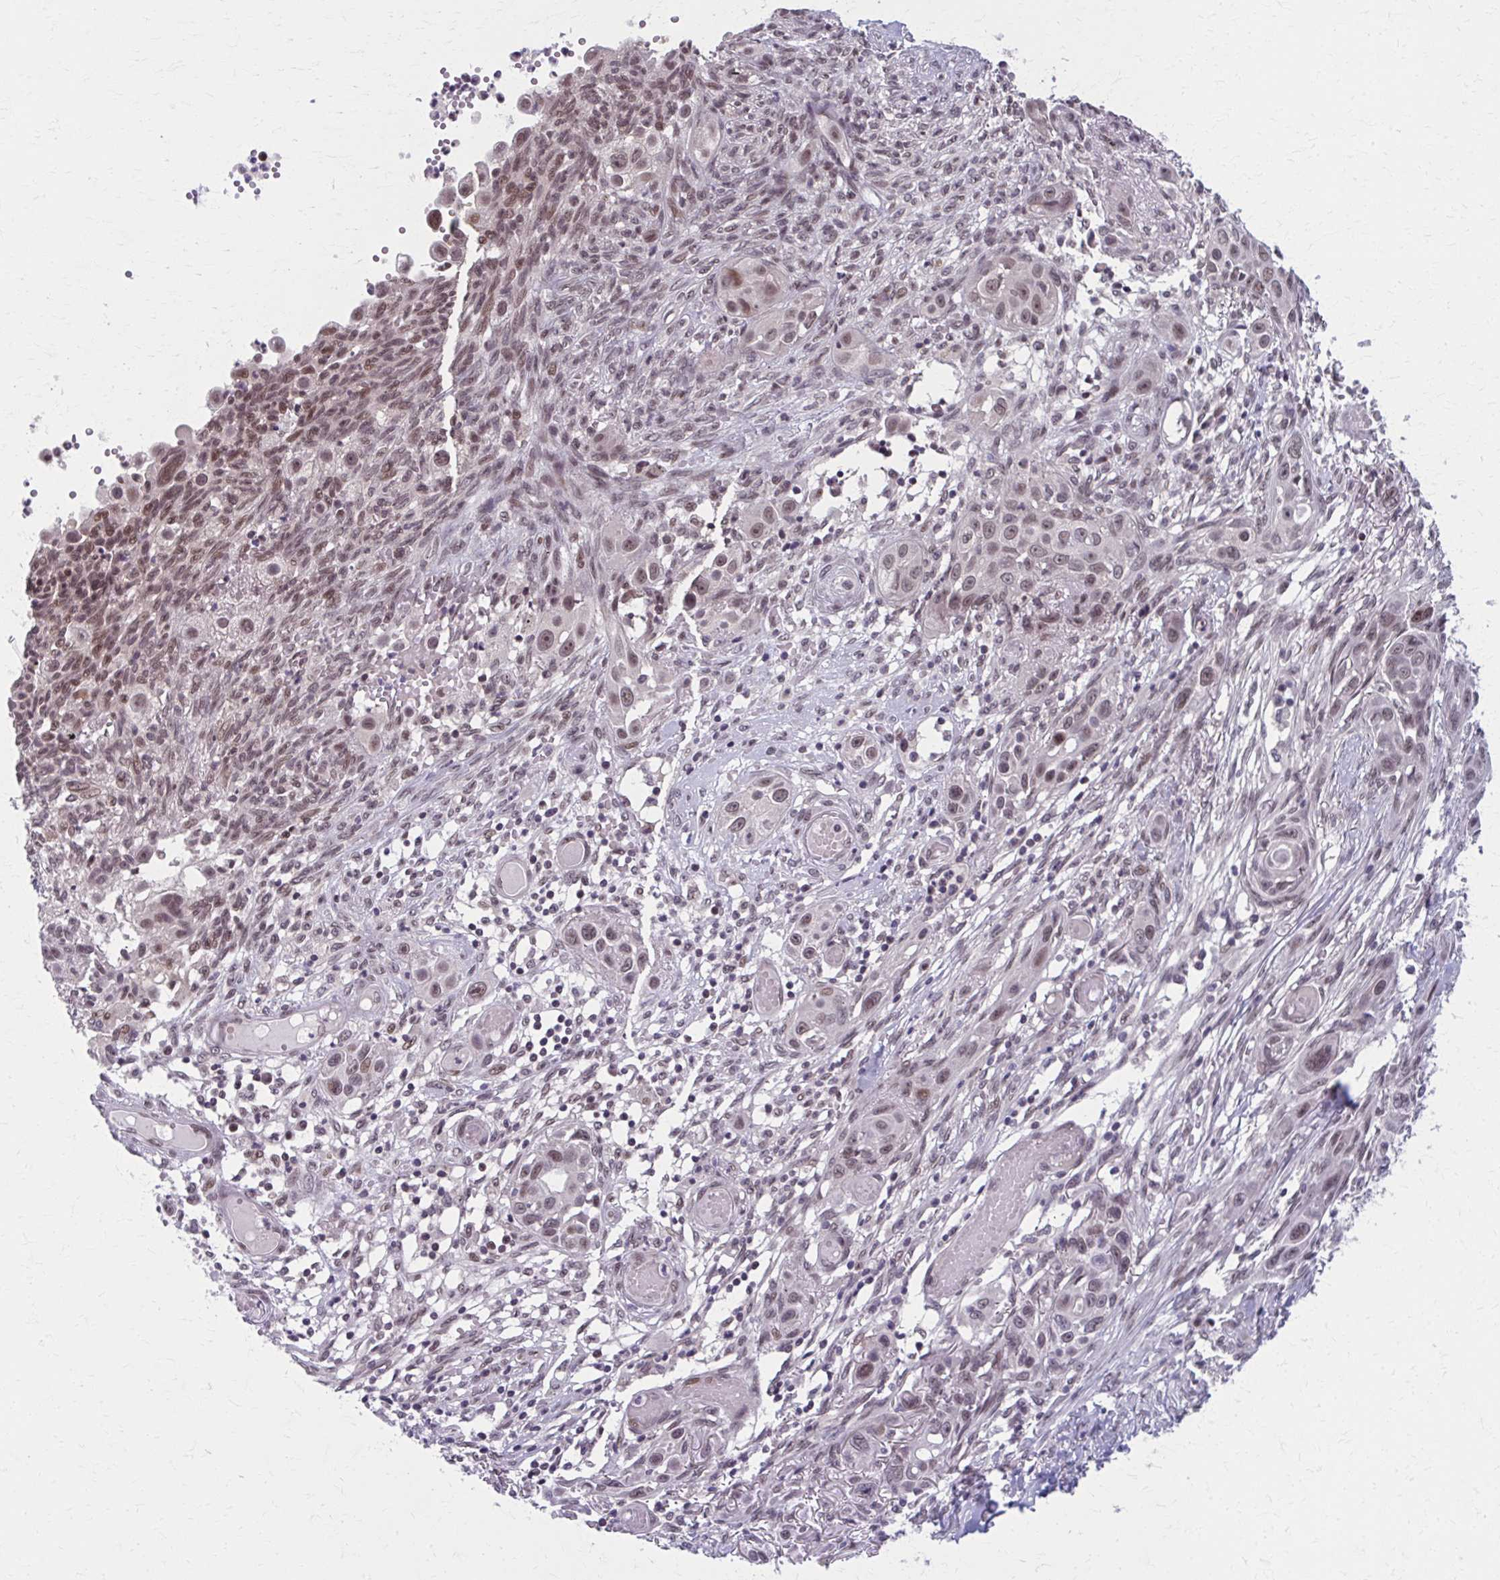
{"staining": {"intensity": "weak", "quantity": ">75%", "location": "nuclear"}, "tissue": "skin cancer", "cell_type": "Tumor cells", "image_type": "cancer", "snomed": [{"axis": "morphology", "description": "Squamous cell carcinoma, NOS"}, {"axis": "topography", "description": "Skin"}], "caption": "This is an image of IHC staining of skin cancer (squamous cell carcinoma), which shows weak expression in the nuclear of tumor cells.", "gene": "SETBP1", "patient": {"sex": "female", "age": 69}}